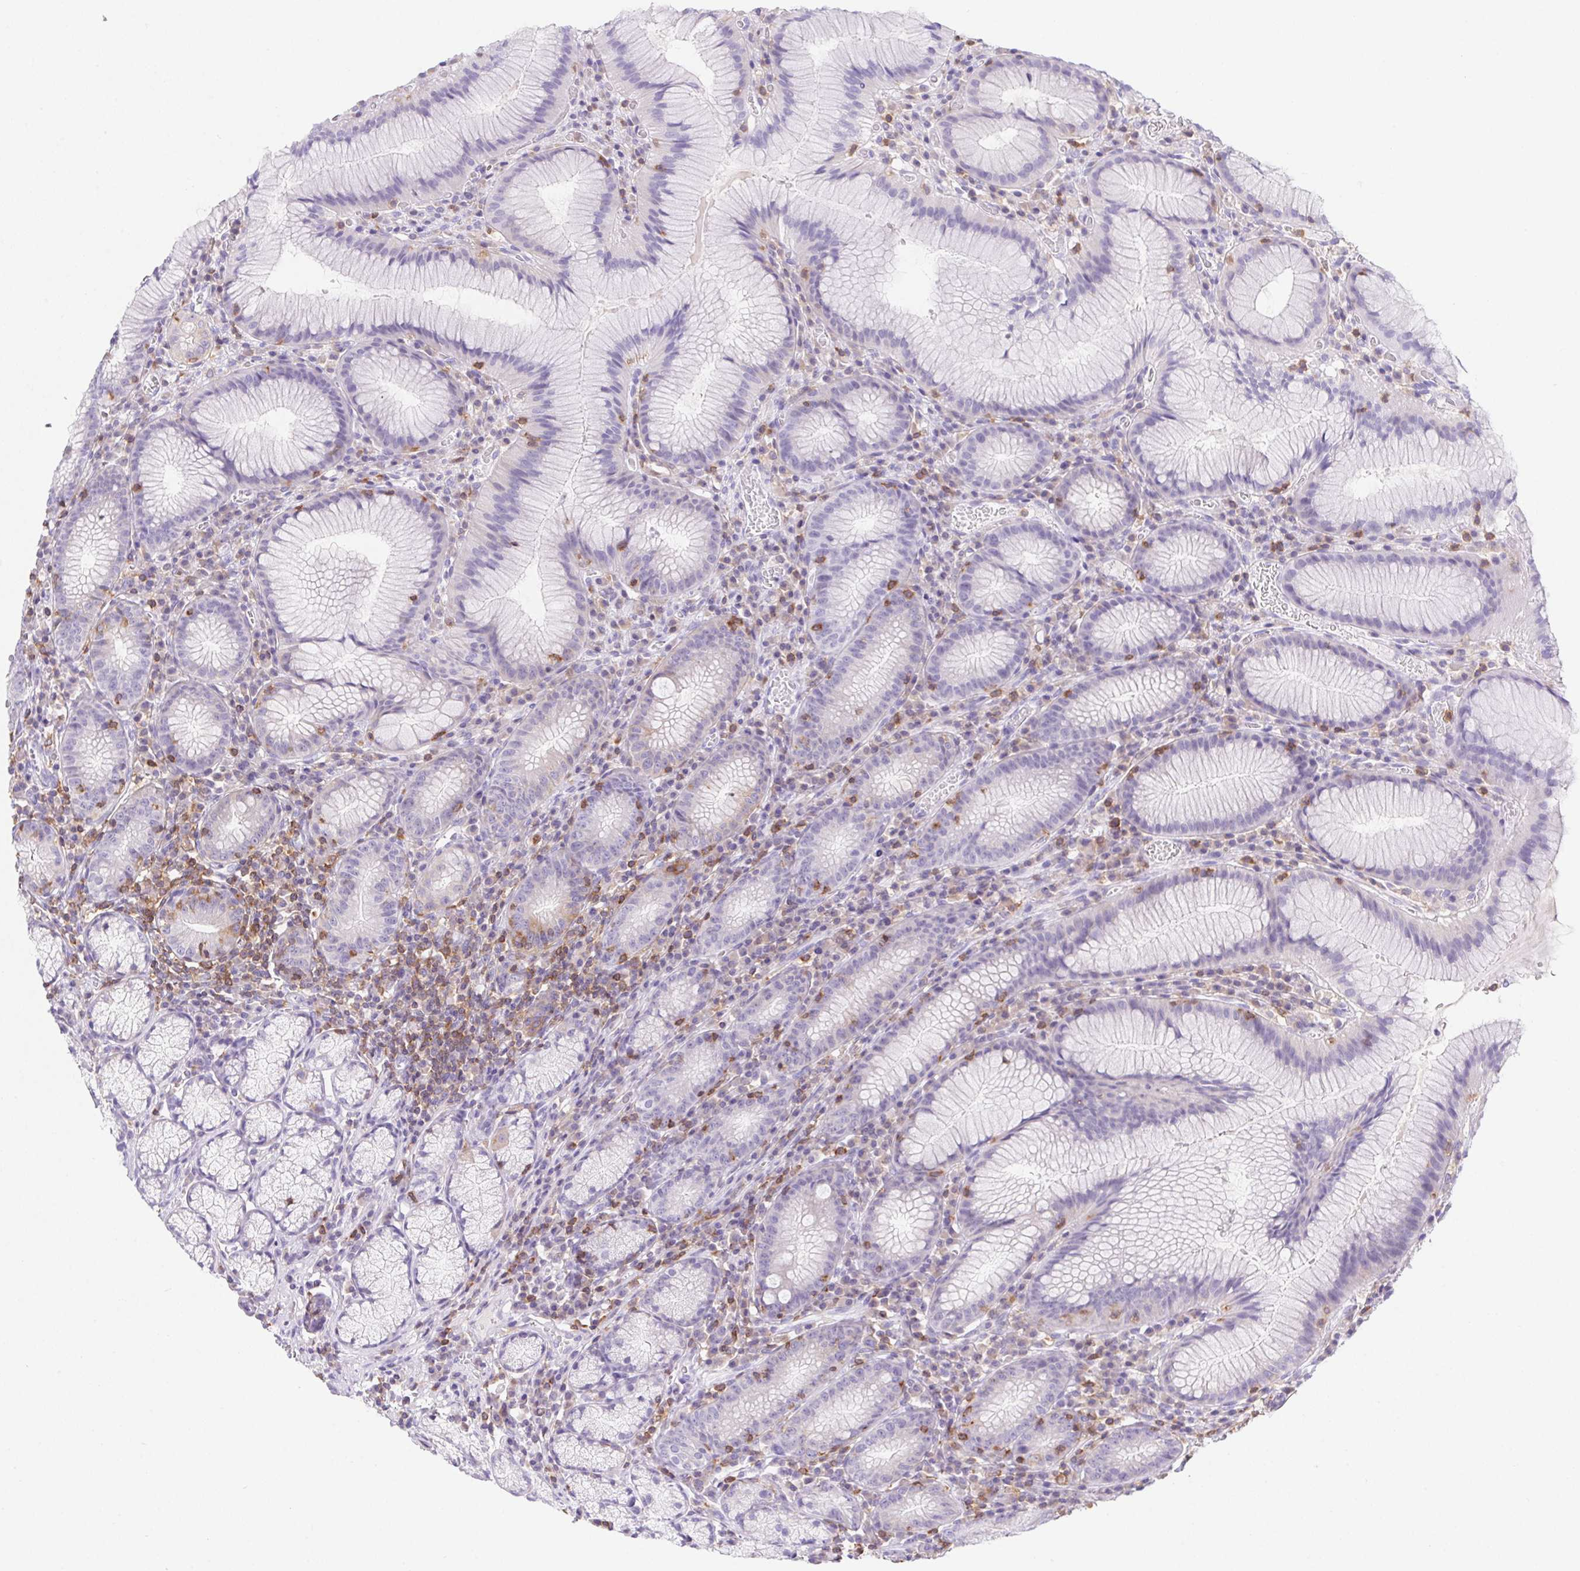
{"staining": {"intensity": "negative", "quantity": "none", "location": "none"}, "tissue": "stomach", "cell_type": "Glandular cells", "image_type": "normal", "snomed": [{"axis": "morphology", "description": "Normal tissue, NOS"}, {"axis": "topography", "description": "Stomach"}], "caption": "Glandular cells are negative for brown protein staining in unremarkable stomach. Nuclei are stained in blue.", "gene": "APBB1IP", "patient": {"sex": "male", "age": 55}}